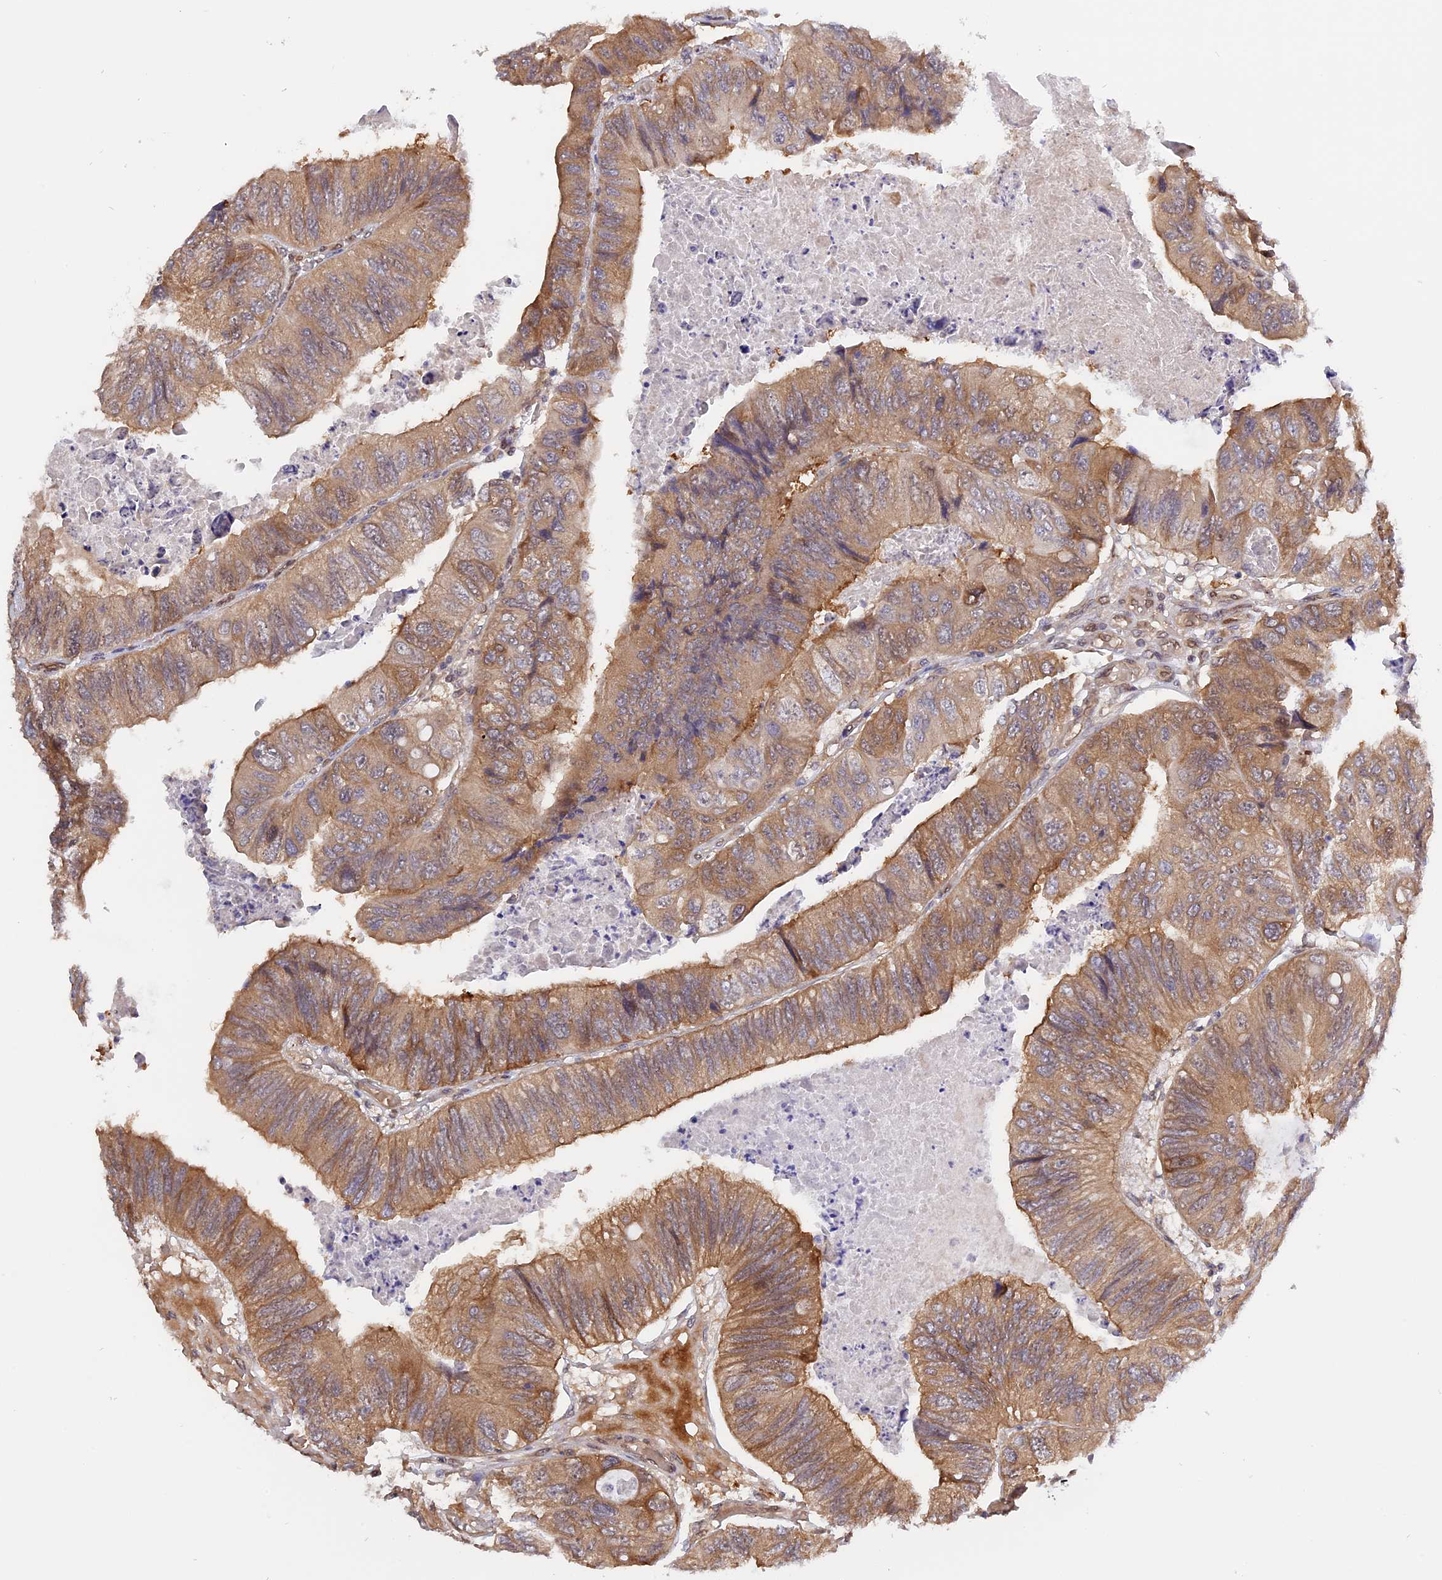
{"staining": {"intensity": "moderate", "quantity": ">75%", "location": "cytoplasmic/membranous,nuclear"}, "tissue": "colorectal cancer", "cell_type": "Tumor cells", "image_type": "cancer", "snomed": [{"axis": "morphology", "description": "Adenocarcinoma, NOS"}, {"axis": "topography", "description": "Rectum"}], "caption": "A high-resolution histopathology image shows immunohistochemistry (IHC) staining of colorectal cancer, which demonstrates moderate cytoplasmic/membranous and nuclear staining in approximately >75% of tumor cells.", "gene": "ZNF428", "patient": {"sex": "male", "age": 63}}